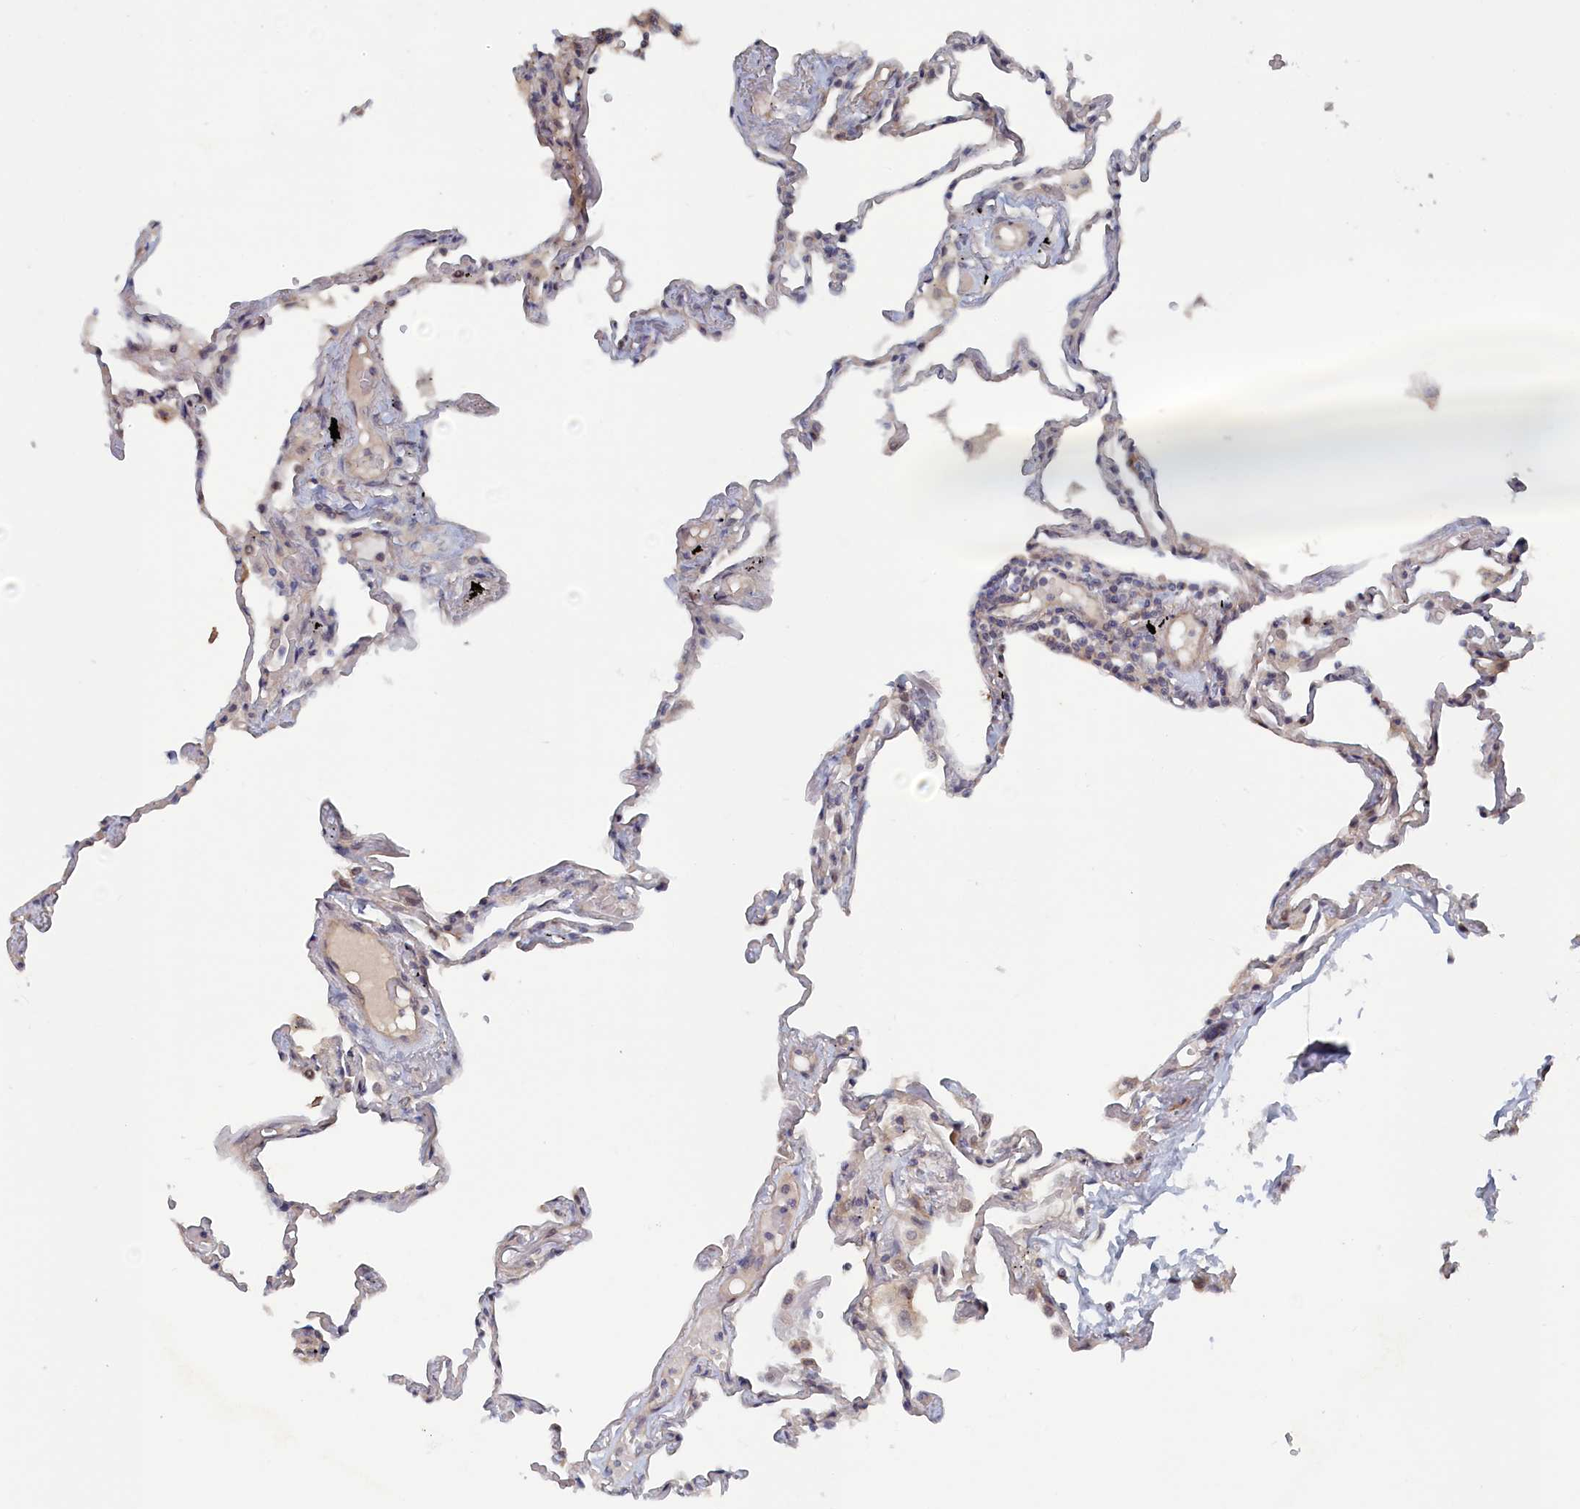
{"staining": {"intensity": "weak", "quantity": "<25%", "location": "cytoplasmic/membranous"}, "tissue": "lung", "cell_type": "Alveolar cells", "image_type": "normal", "snomed": [{"axis": "morphology", "description": "Normal tissue, NOS"}, {"axis": "topography", "description": "Lung"}], "caption": "Lung was stained to show a protein in brown. There is no significant staining in alveolar cells. Nuclei are stained in blue.", "gene": "ELOVL6", "patient": {"sex": "female", "age": 67}}